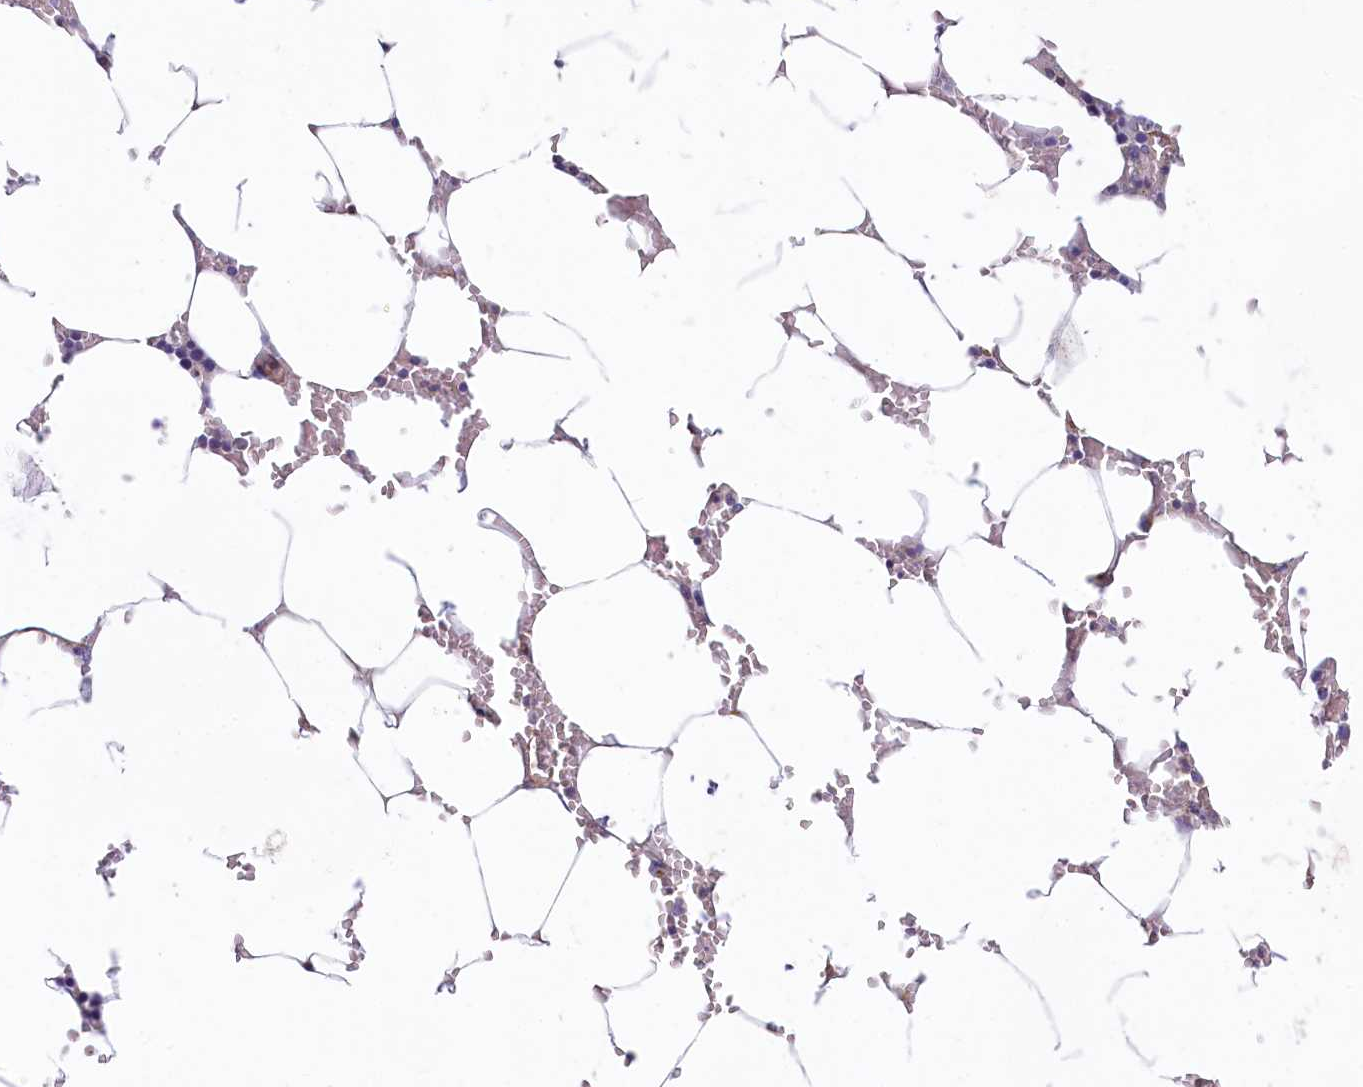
{"staining": {"intensity": "moderate", "quantity": "<25%", "location": "cytoplasmic/membranous"}, "tissue": "bone marrow", "cell_type": "Hematopoietic cells", "image_type": "normal", "snomed": [{"axis": "morphology", "description": "Normal tissue, NOS"}, {"axis": "topography", "description": "Bone marrow"}], "caption": "Moderate cytoplasmic/membranous protein positivity is present in approximately <25% of hematopoietic cells in bone marrow.", "gene": "LMOD3", "patient": {"sex": "male", "age": 70}}